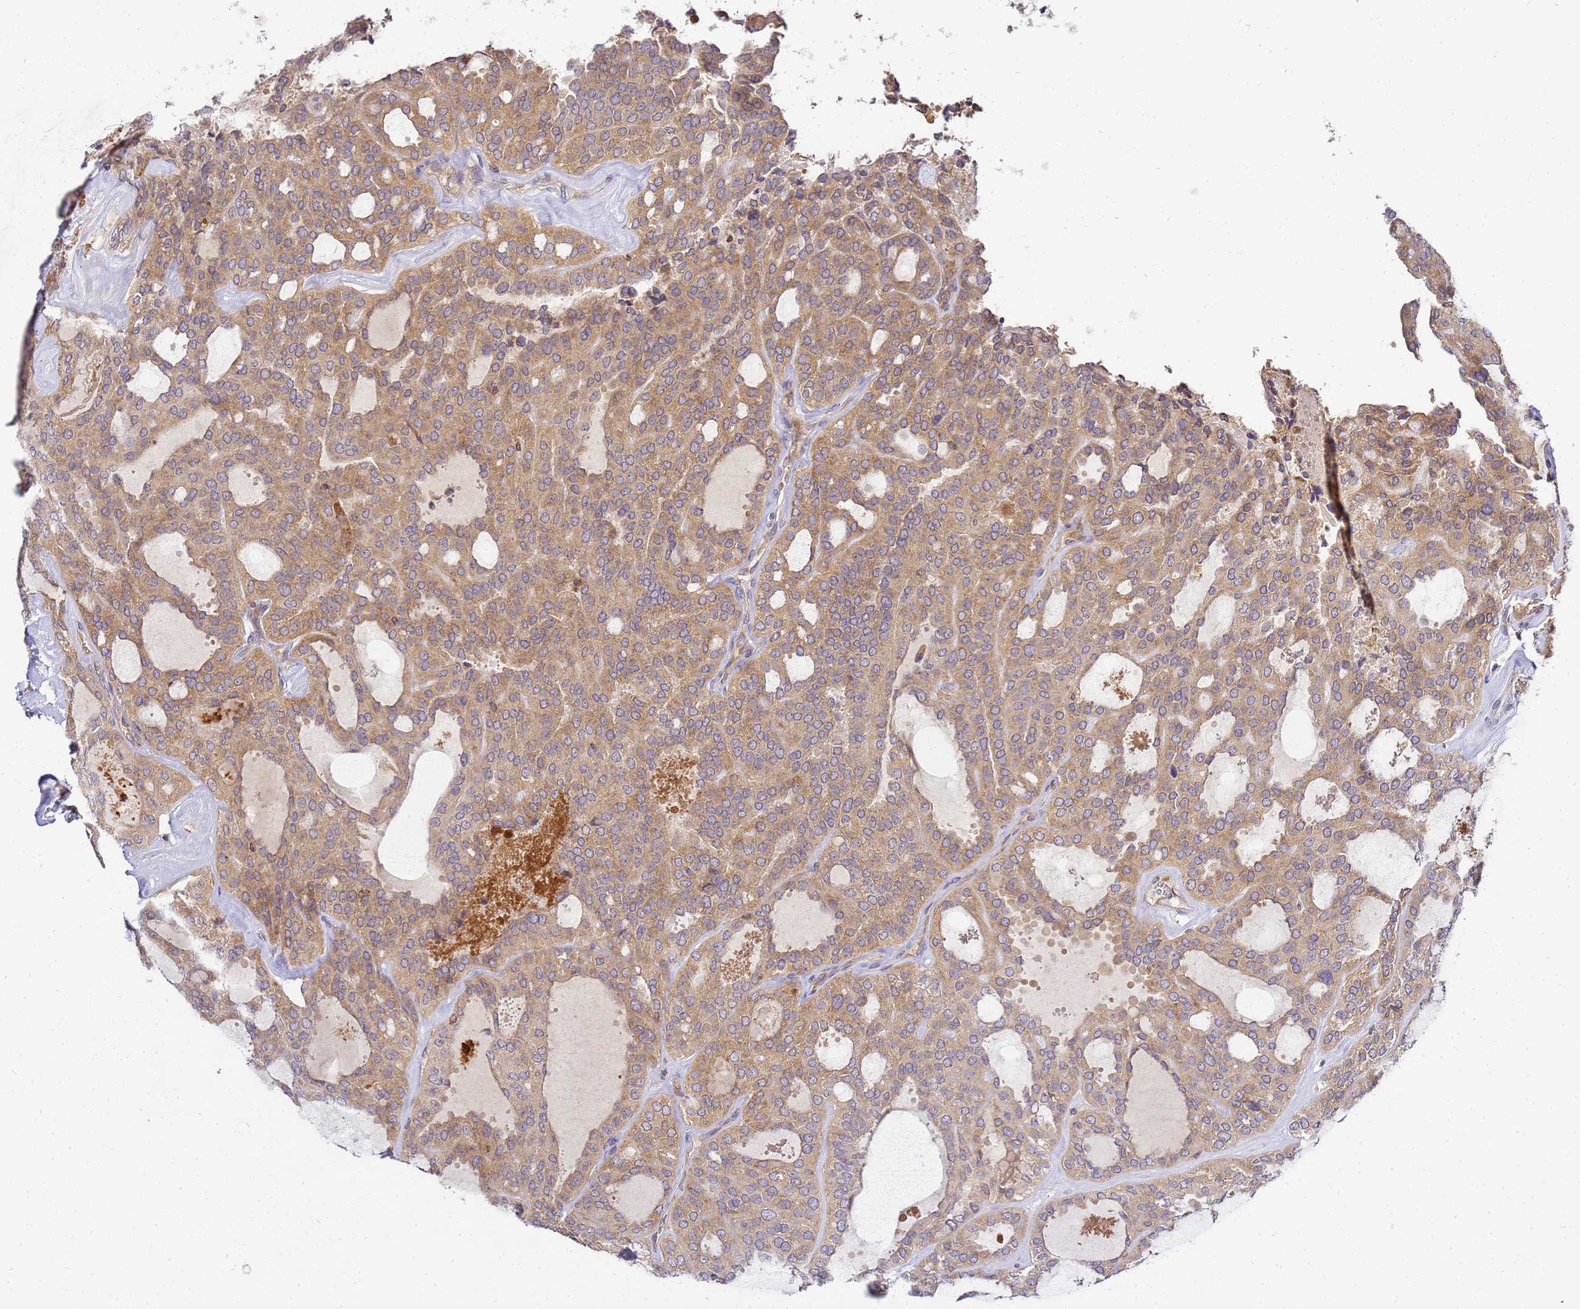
{"staining": {"intensity": "moderate", "quantity": ">75%", "location": "cytoplasmic/membranous"}, "tissue": "thyroid cancer", "cell_type": "Tumor cells", "image_type": "cancer", "snomed": [{"axis": "morphology", "description": "Follicular adenoma carcinoma, NOS"}, {"axis": "topography", "description": "Thyroid gland"}], "caption": "This micrograph reveals thyroid follicular adenoma carcinoma stained with immunohistochemistry (IHC) to label a protein in brown. The cytoplasmic/membranous of tumor cells show moderate positivity for the protein. Nuclei are counter-stained blue.", "gene": "ADPGK", "patient": {"sex": "male", "age": 75}}